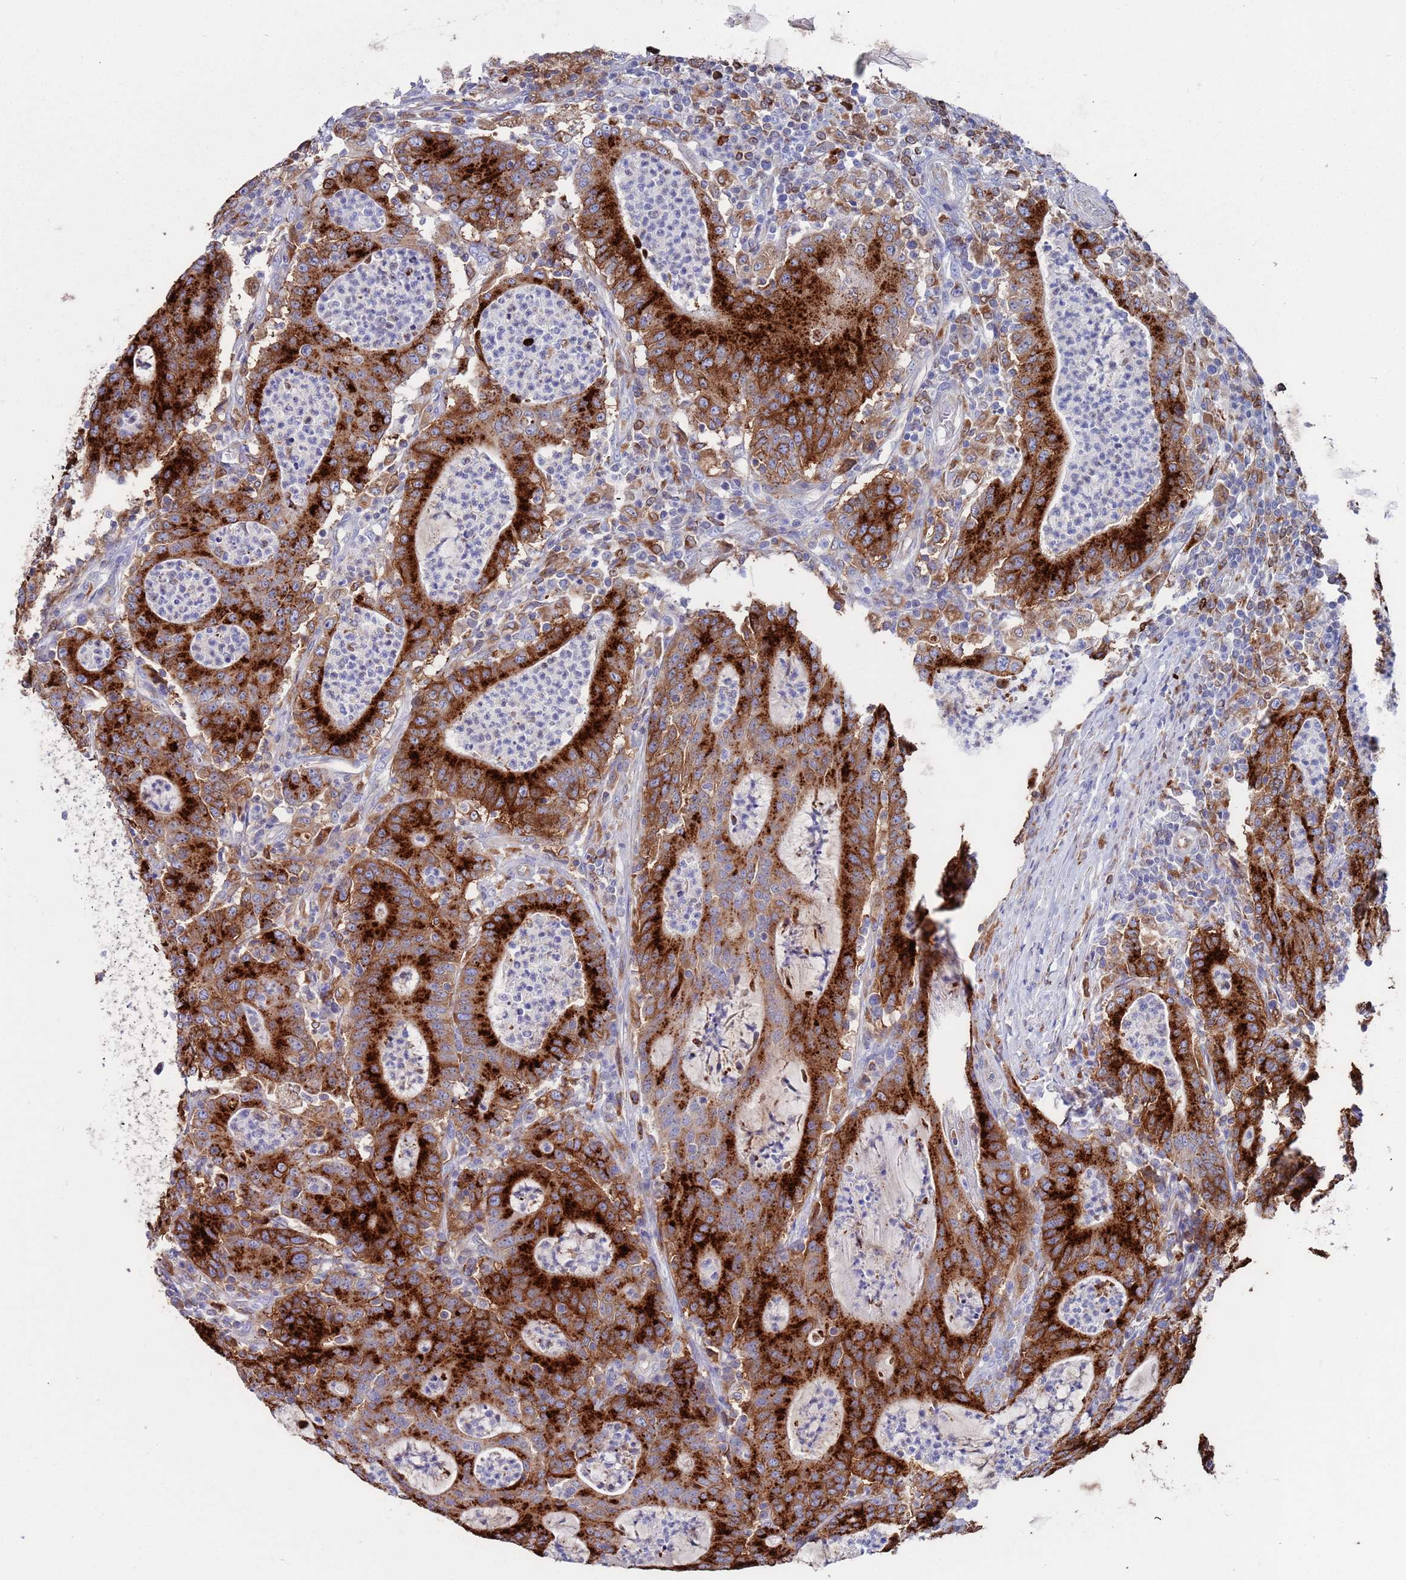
{"staining": {"intensity": "strong", "quantity": ">75%", "location": "cytoplasmic/membranous"}, "tissue": "colorectal cancer", "cell_type": "Tumor cells", "image_type": "cancer", "snomed": [{"axis": "morphology", "description": "Adenocarcinoma, NOS"}, {"axis": "topography", "description": "Colon"}], "caption": "High-magnification brightfield microscopy of colorectal cancer (adenocarcinoma) stained with DAB (brown) and counterstained with hematoxylin (blue). tumor cells exhibit strong cytoplasmic/membranous positivity is present in approximately>75% of cells. (Stains: DAB (3,3'-diaminobenzidine) in brown, nuclei in blue, Microscopy: brightfield microscopy at high magnification).", "gene": "GREB1L", "patient": {"sex": "male", "age": 83}}